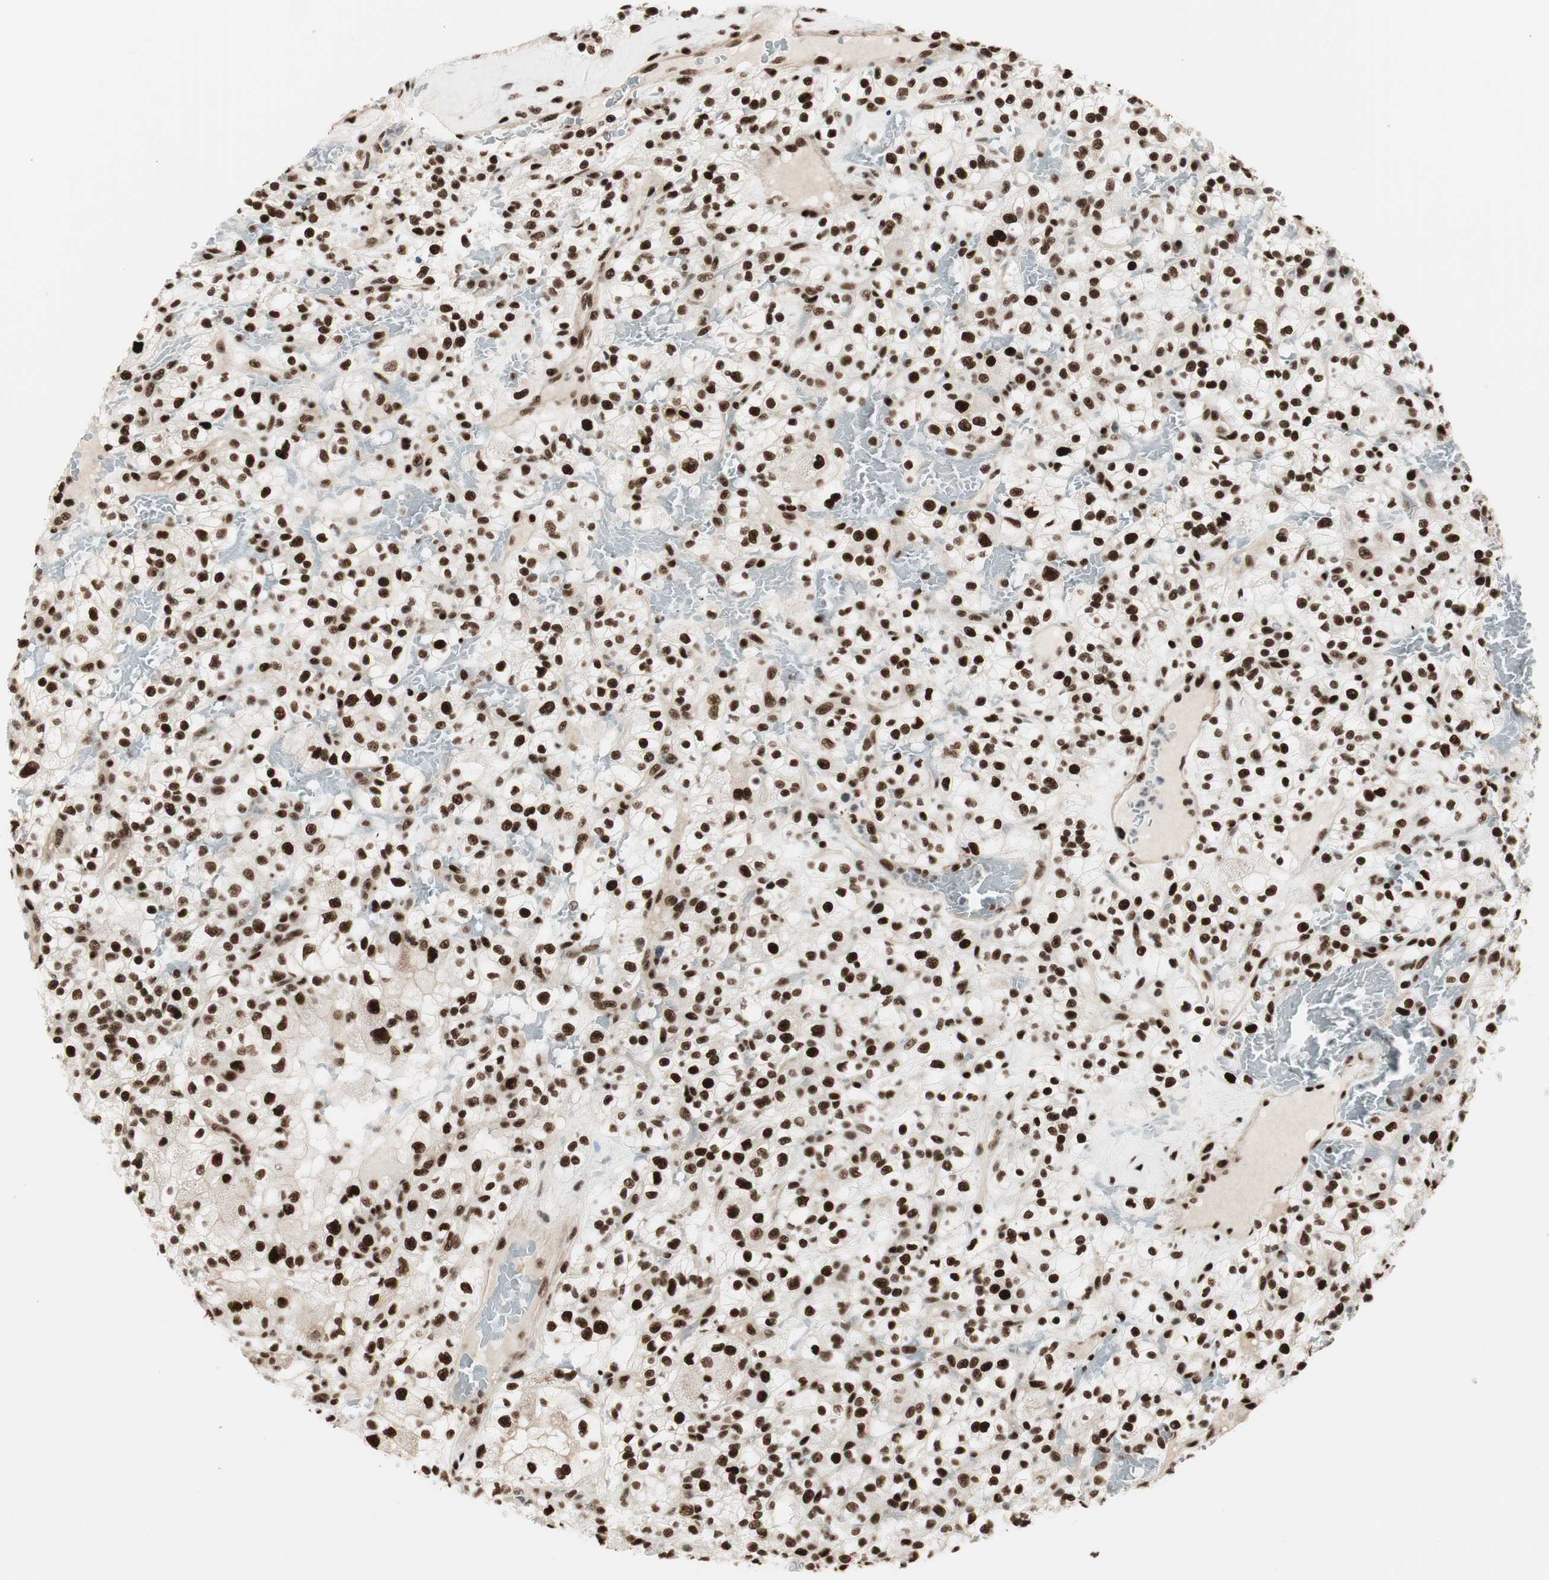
{"staining": {"intensity": "strong", "quantity": ">75%", "location": "nuclear"}, "tissue": "renal cancer", "cell_type": "Tumor cells", "image_type": "cancer", "snomed": [{"axis": "morphology", "description": "Normal tissue, NOS"}, {"axis": "morphology", "description": "Adenocarcinoma, NOS"}, {"axis": "topography", "description": "Kidney"}], "caption": "Immunohistochemistry (IHC) micrograph of human renal adenocarcinoma stained for a protein (brown), which demonstrates high levels of strong nuclear positivity in approximately >75% of tumor cells.", "gene": "HEXIM1", "patient": {"sex": "female", "age": 72}}